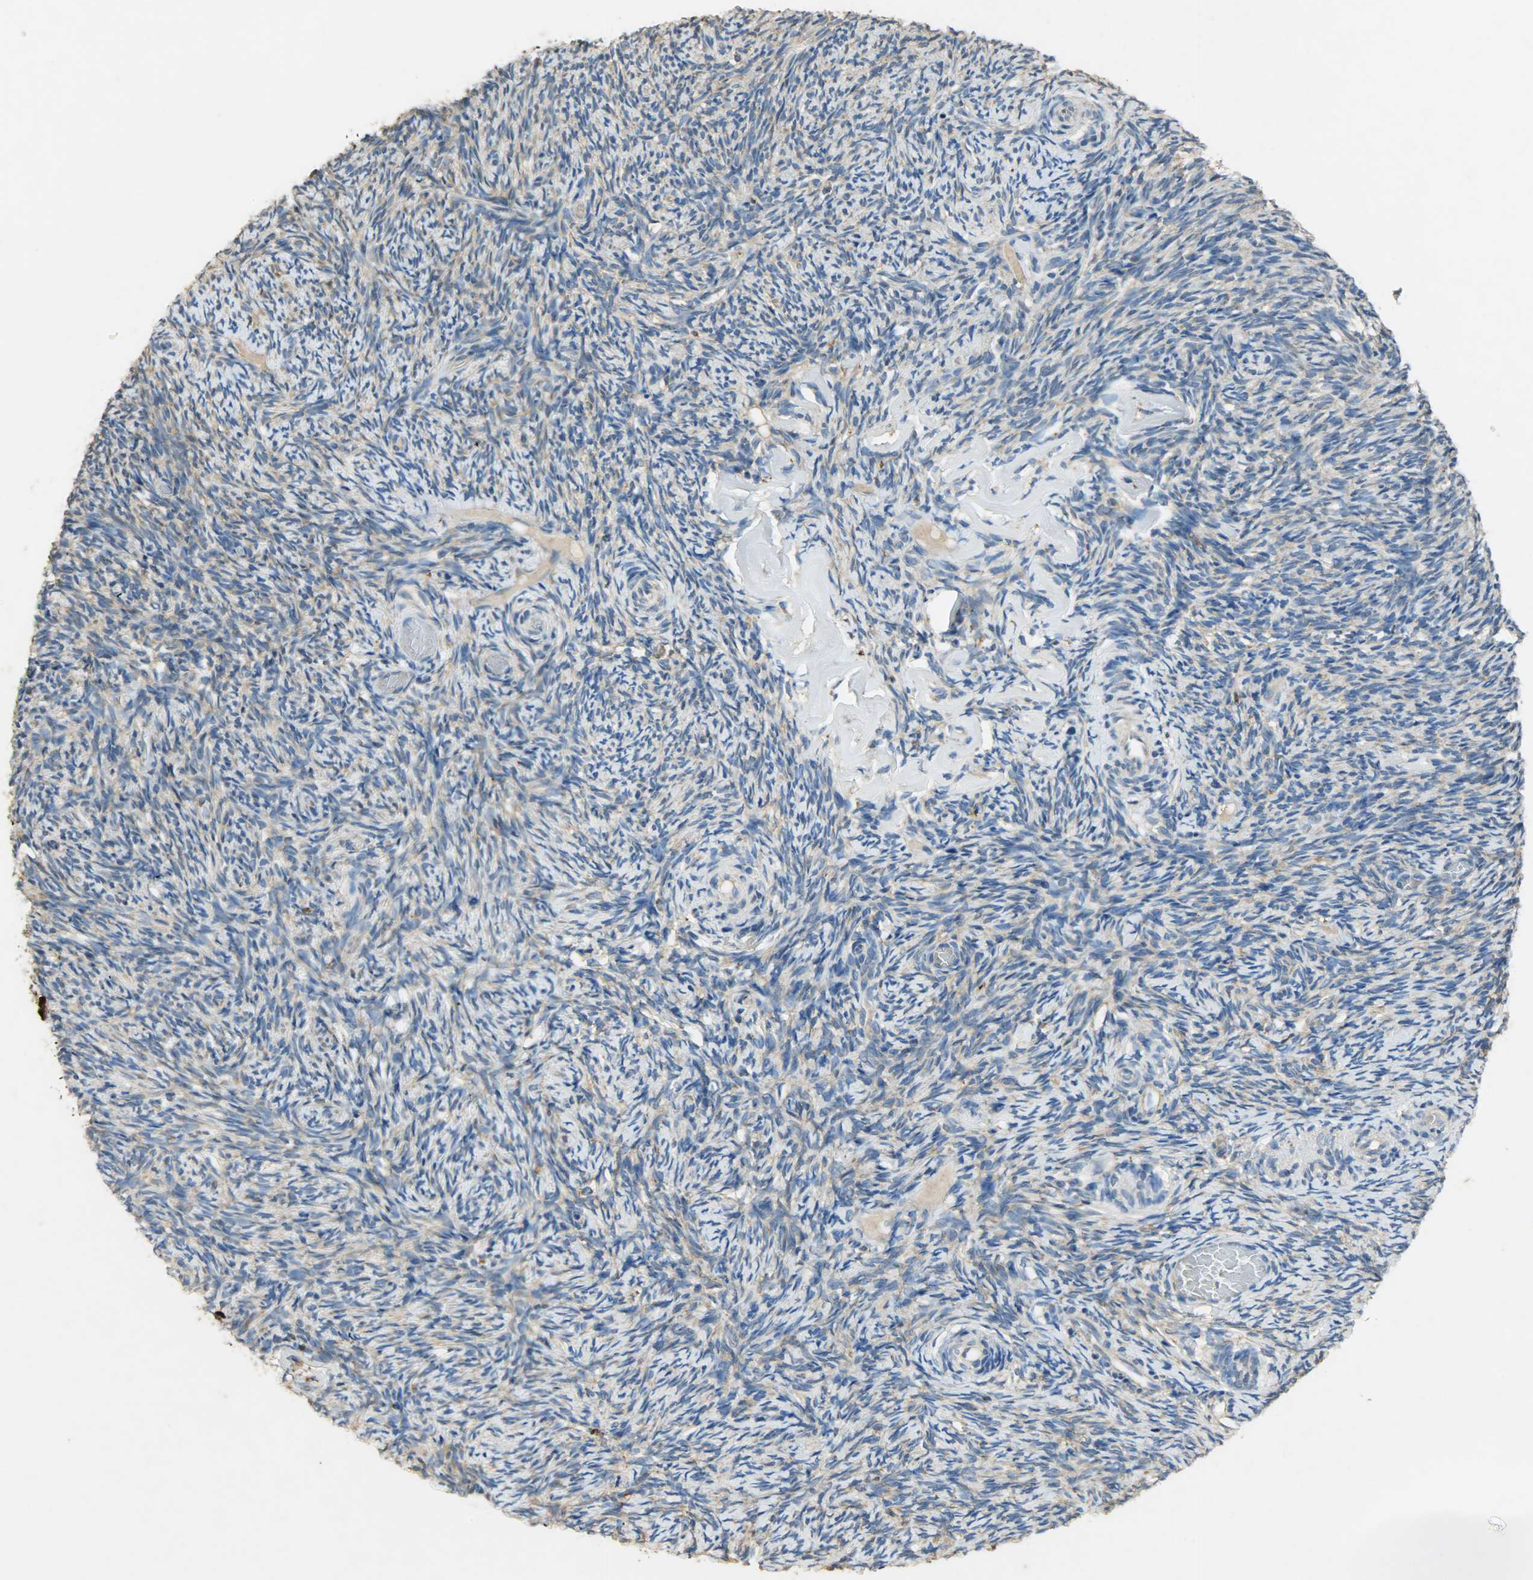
{"staining": {"intensity": "moderate", "quantity": "25%-75%", "location": "cytoplasmic/membranous"}, "tissue": "ovary", "cell_type": "Ovarian stroma cells", "image_type": "normal", "snomed": [{"axis": "morphology", "description": "Normal tissue, NOS"}, {"axis": "topography", "description": "Ovary"}], "caption": "Immunohistochemistry staining of unremarkable ovary, which demonstrates medium levels of moderate cytoplasmic/membranous staining in about 25%-75% of ovarian stroma cells indicating moderate cytoplasmic/membranous protein expression. The staining was performed using DAB (3,3'-diaminobenzidine) (brown) for protein detection and nuclei were counterstained in hematoxylin (blue).", "gene": "HSPA5", "patient": {"sex": "female", "age": 60}}